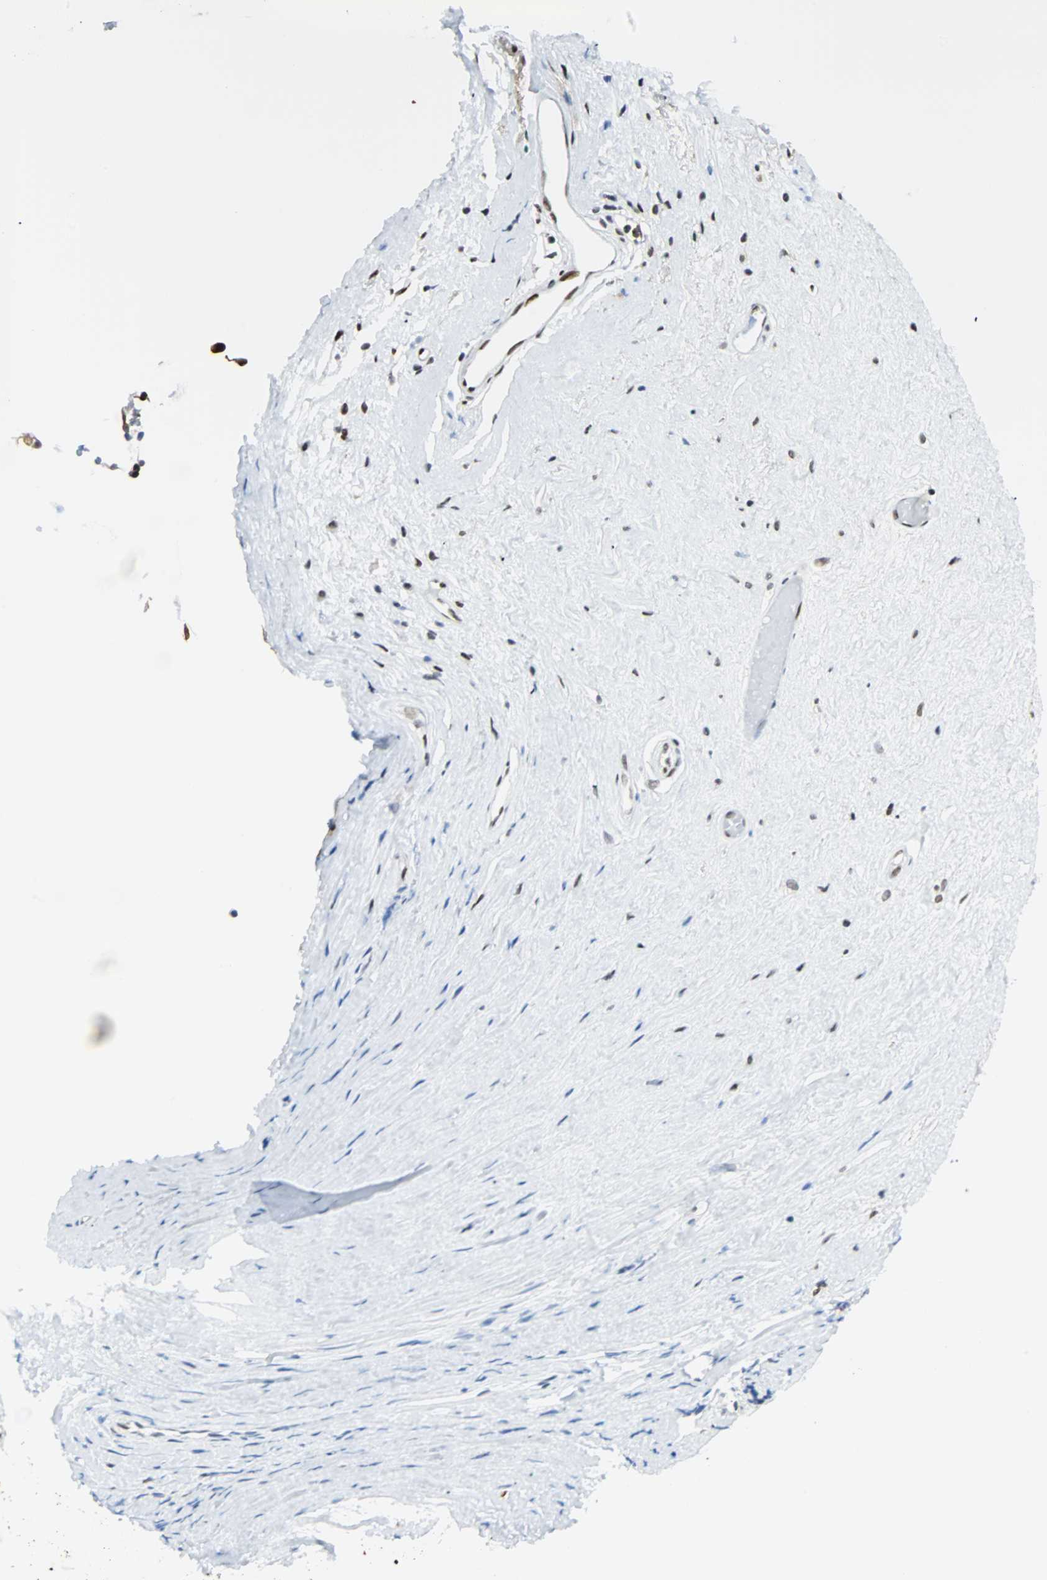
{"staining": {"intensity": "strong", "quantity": ">75%", "location": "cytoplasmic/membranous,nuclear"}, "tissue": "nasopharynx", "cell_type": "Respiratory epithelial cells", "image_type": "normal", "snomed": [{"axis": "morphology", "description": "Normal tissue, NOS"}, {"axis": "morphology", "description": "Inflammation, NOS"}, {"axis": "topography", "description": "Nasopharynx"}], "caption": "A high-resolution micrograph shows IHC staining of normal nasopharynx, which displays strong cytoplasmic/membranous,nuclear expression in approximately >75% of respiratory epithelial cells.", "gene": "NELFE", "patient": {"sex": "male", "age": 48}}